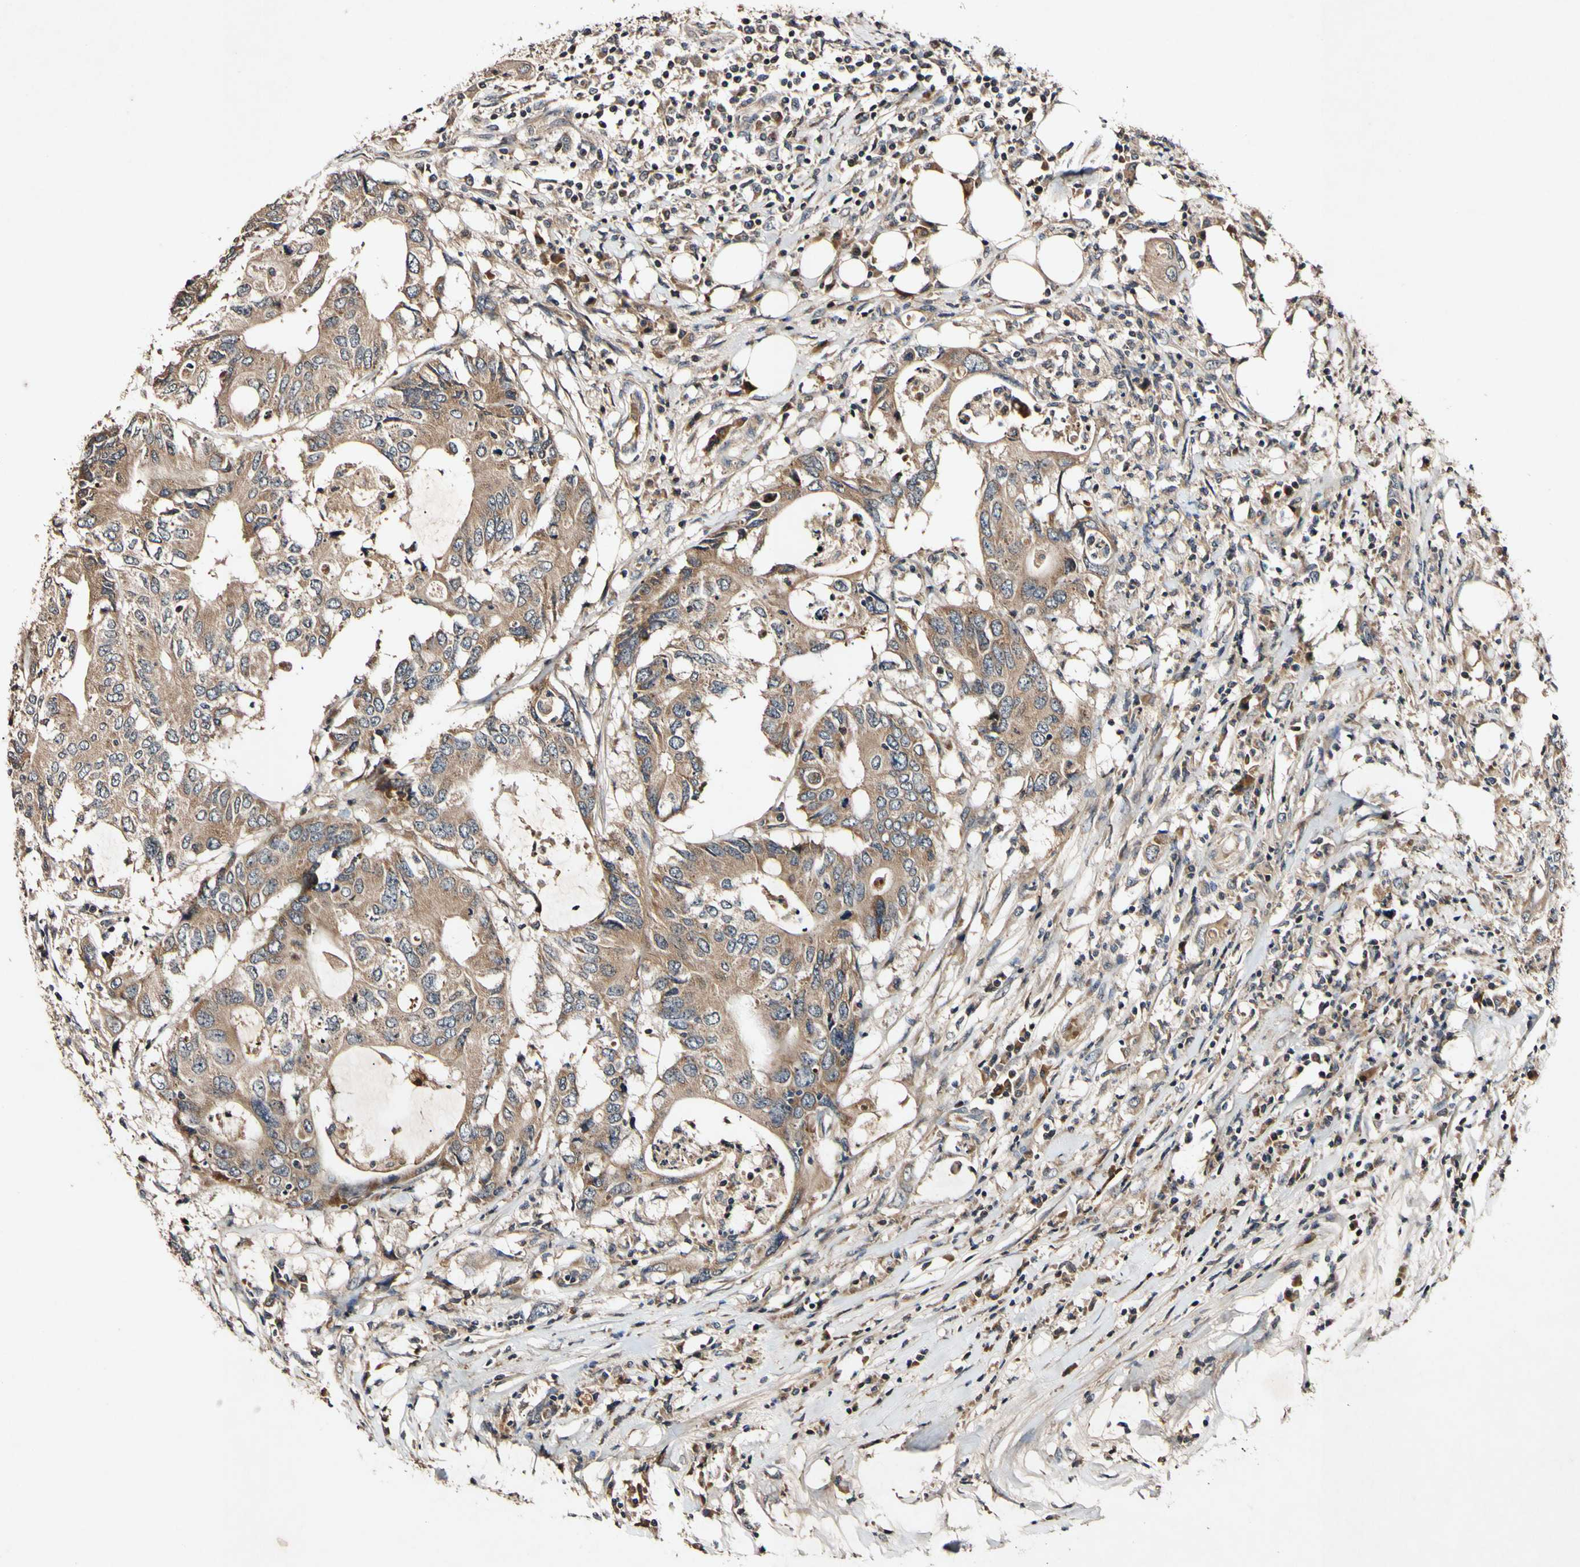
{"staining": {"intensity": "moderate", "quantity": ">75%", "location": "cytoplasmic/membranous"}, "tissue": "colorectal cancer", "cell_type": "Tumor cells", "image_type": "cancer", "snomed": [{"axis": "morphology", "description": "Adenocarcinoma, NOS"}, {"axis": "topography", "description": "Colon"}], "caption": "A photomicrograph of colorectal cancer (adenocarcinoma) stained for a protein displays moderate cytoplasmic/membranous brown staining in tumor cells. (DAB = brown stain, brightfield microscopy at high magnification).", "gene": "PLAT", "patient": {"sex": "male", "age": 71}}